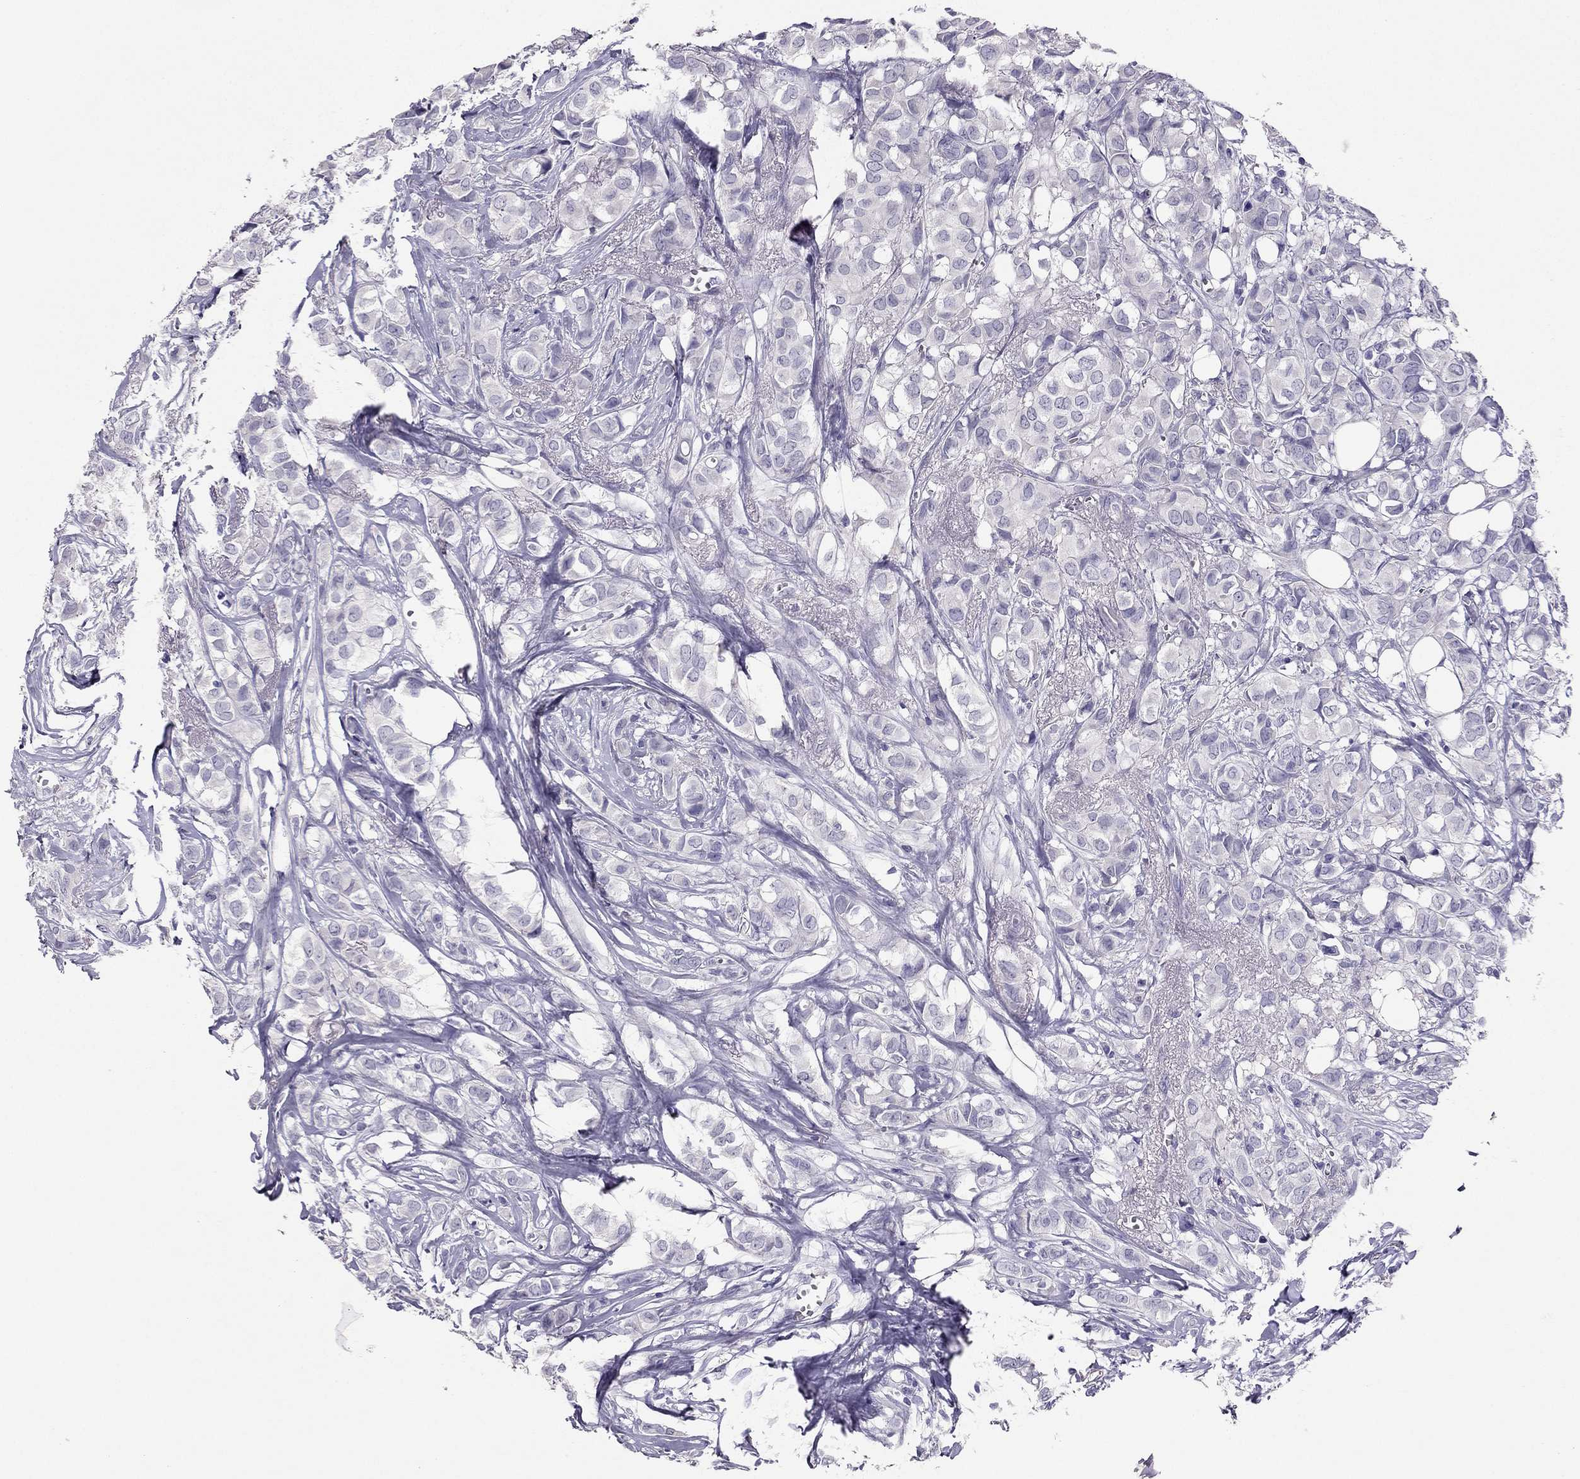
{"staining": {"intensity": "negative", "quantity": "none", "location": "none"}, "tissue": "breast cancer", "cell_type": "Tumor cells", "image_type": "cancer", "snomed": [{"axis": "morphology", "description": "Duct carcinoma"}, {"axis": "topography", "description": "Breast"}], "caption": "This image is of breast invasive ductal carcinoma stained with IHC to label a protein in brown with the nuclei are counter-stained blue. There is no staining in tumor cells. Brightfield microscopy of immunohistochemistry stained with DAB (3,3'-diaminobenzidine) (brown) and hematoxylin (blue), captured at high magnification.", "gene": "RHO", "patient": {"sex": "female", "age": 85}}